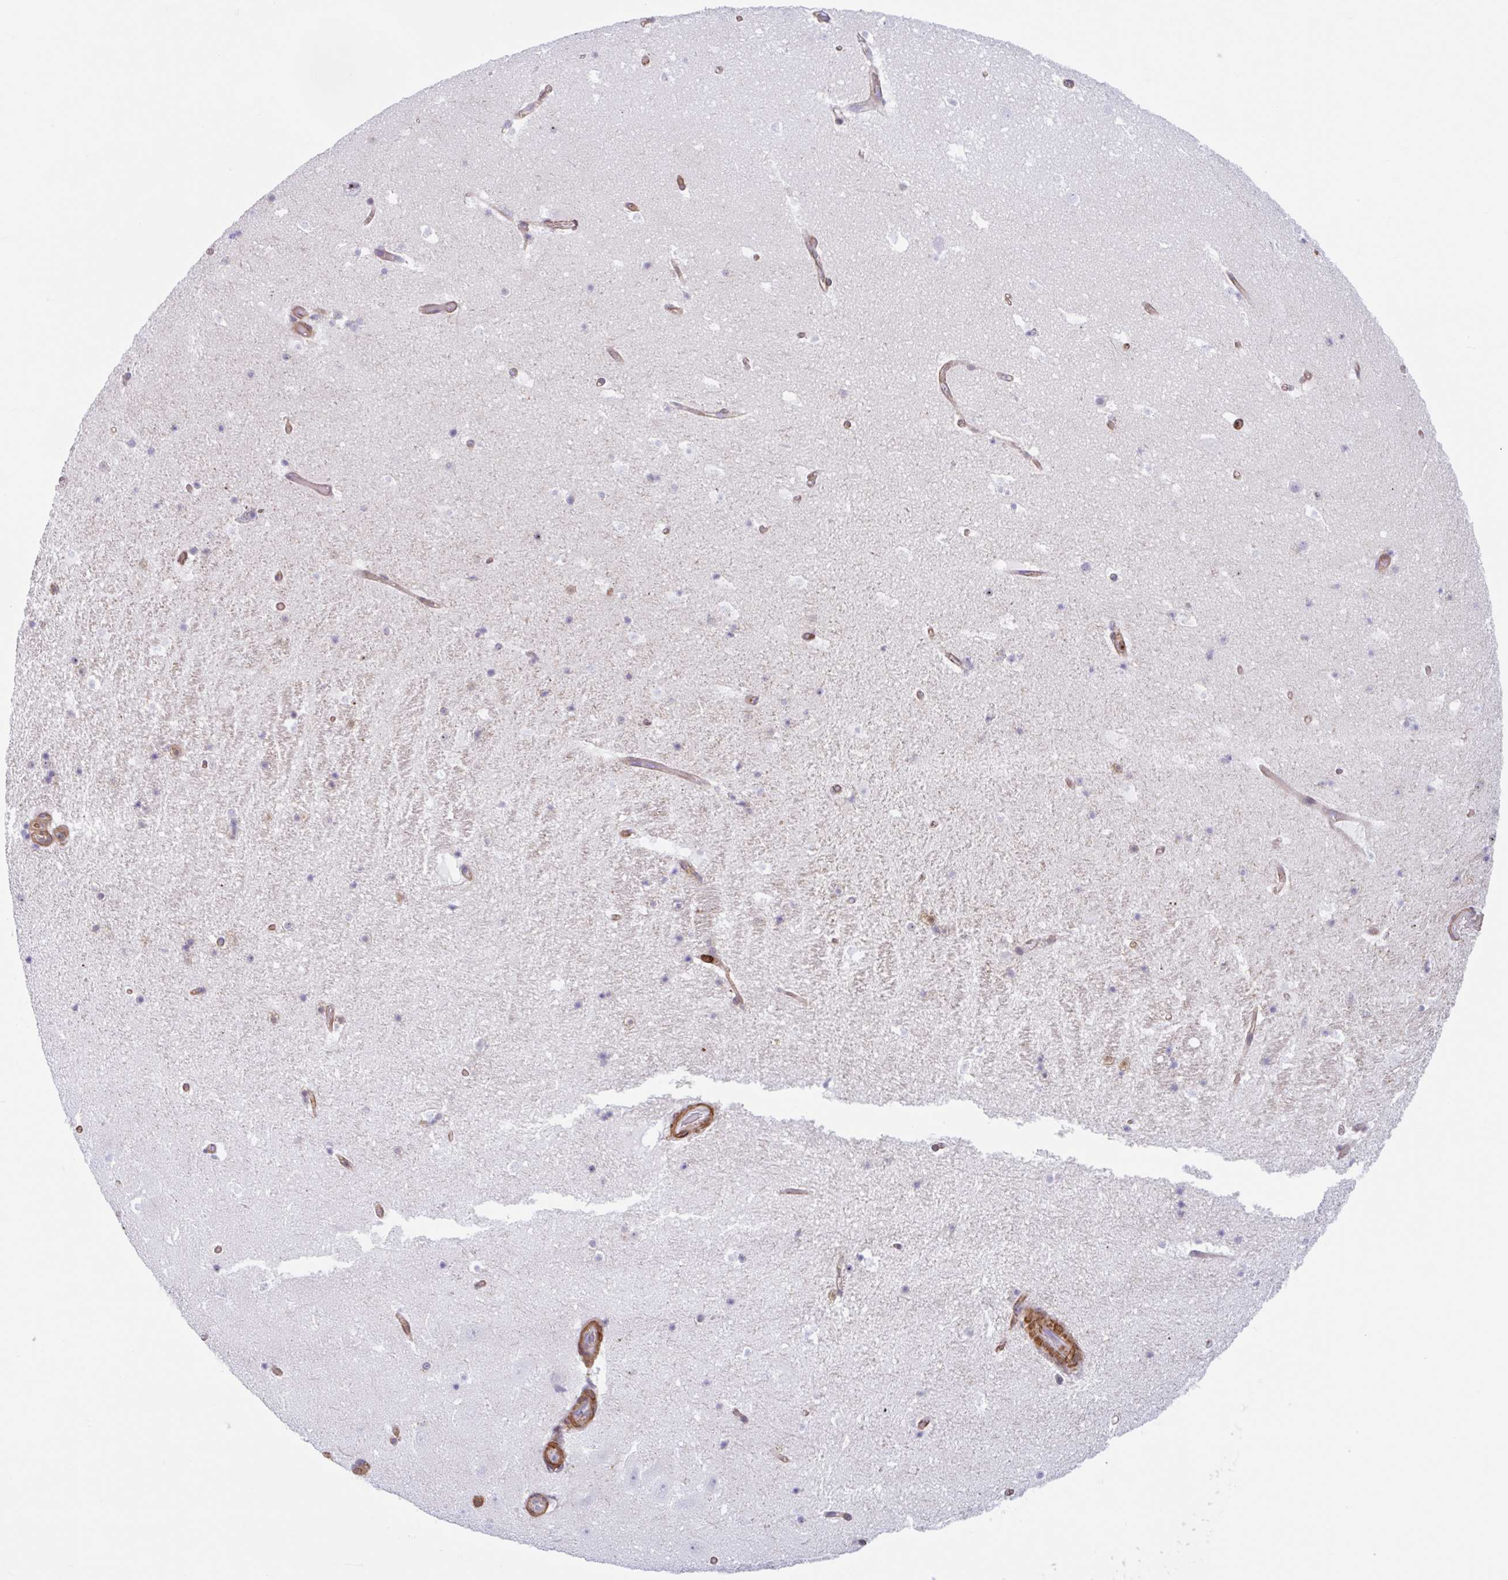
{"staining": {"intensity": "negative", "quantity": "none", "location": "none"}, "tissue": "hippocampus", "cell_type": "Glial cells", "image_type": "normal", "snomed": [{"axis": "morphology", "description": "Normal tissue, NOS"}, {"axis": "topography", "description": "Hippocampus"}], "caption": "Human hippocampus stained for a protein using immunohistochemistry reveals no expression in glial cells.", "gene": "EFHD1", "patient": {"sex": "female", "age": 42}}